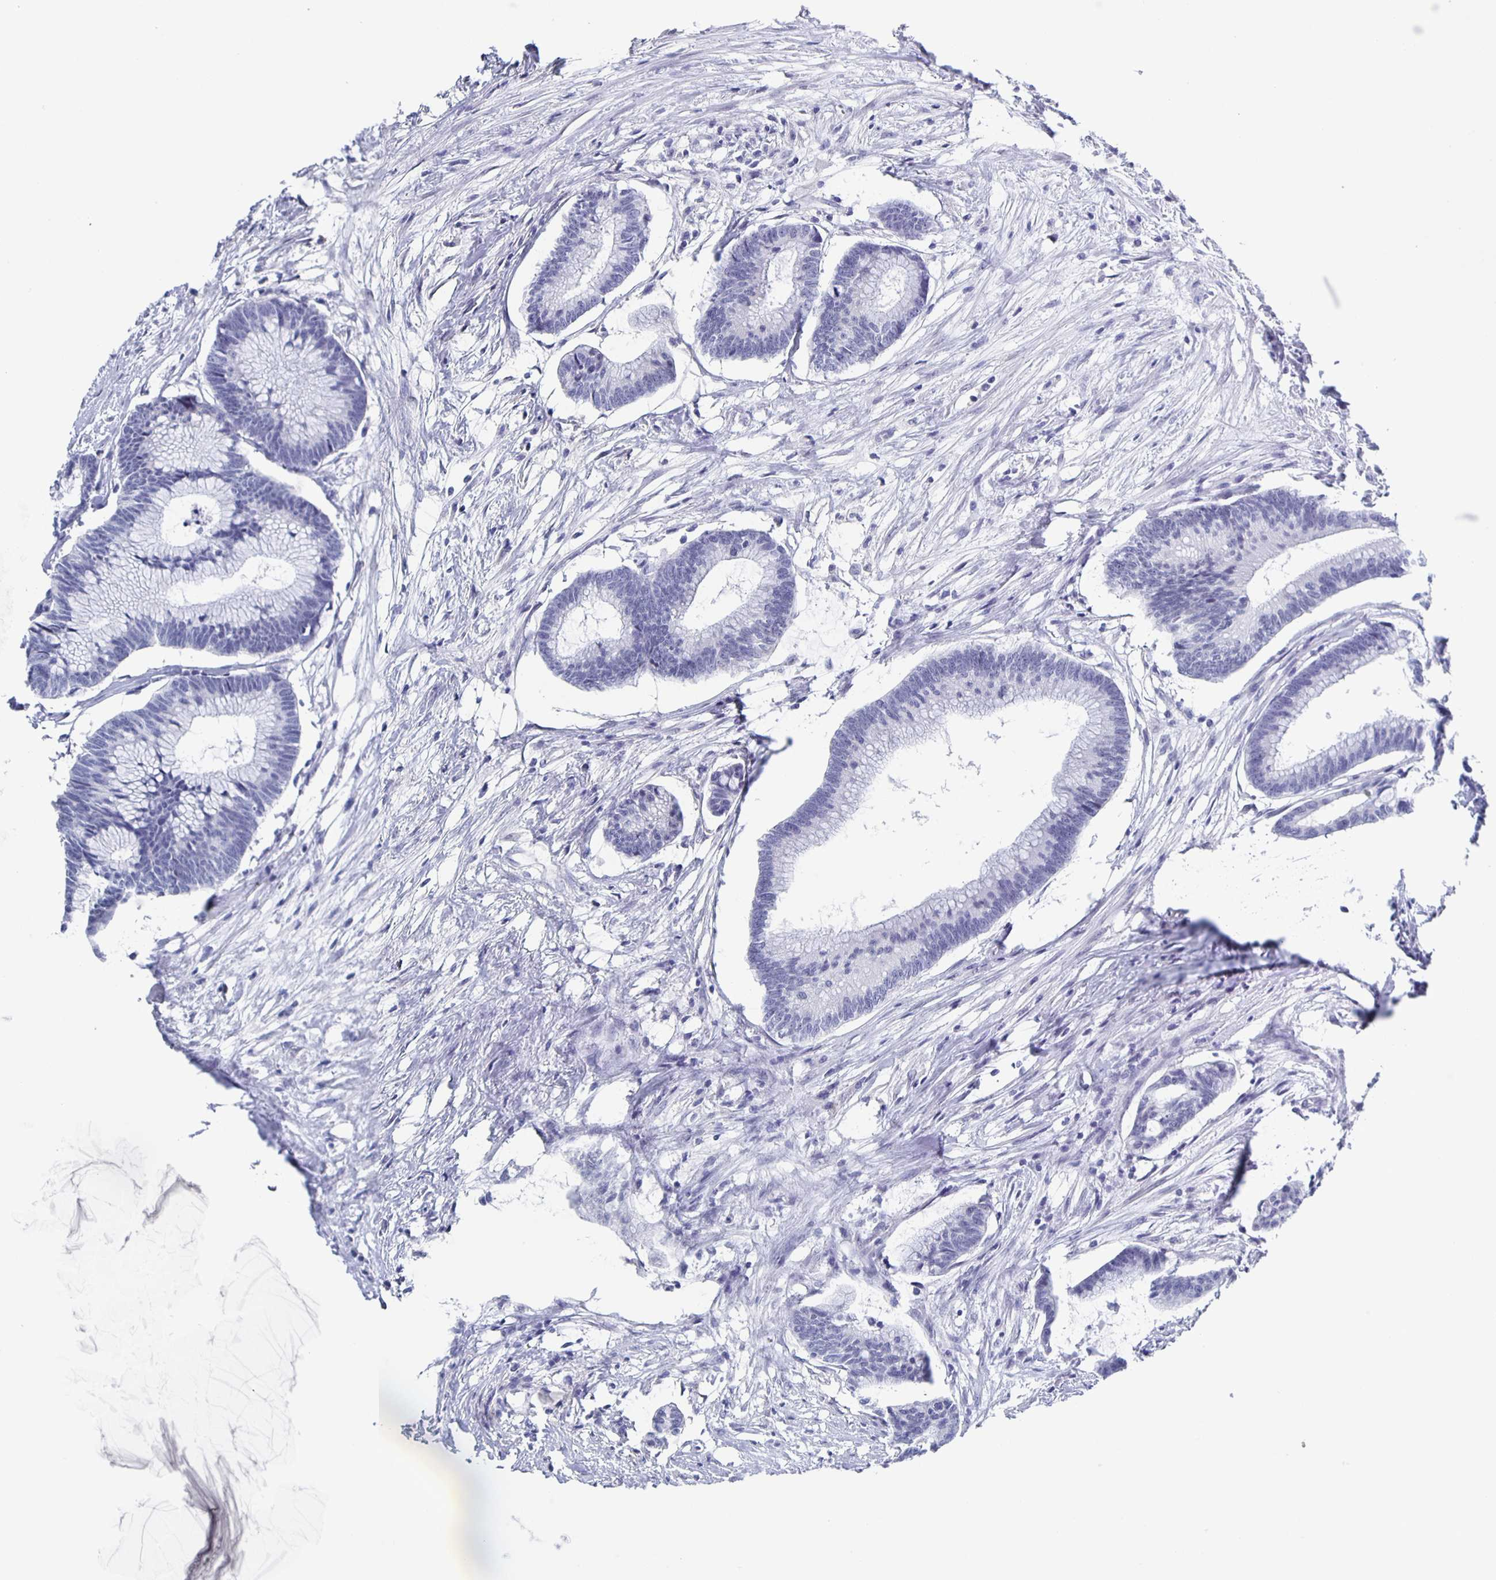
{"staining": {"intensity": "negative", "quantity": "none", "location": "none"}, "tissue": "colorectal cancer", "cell_type": "Tumor cells", "image_type": "cancer", "snomed": [{"axis": "morphology", "description": "Adenocarcinoma, NOS"}, {"axis": "topography", "description": "Colon"}], "caption": "Protein analysis of adenocarcinoma (colorectal) demonstrates no significant staining in tumor cells.", "gene": "CCDC17", "patient": {"sex": "female", "age": 78}}